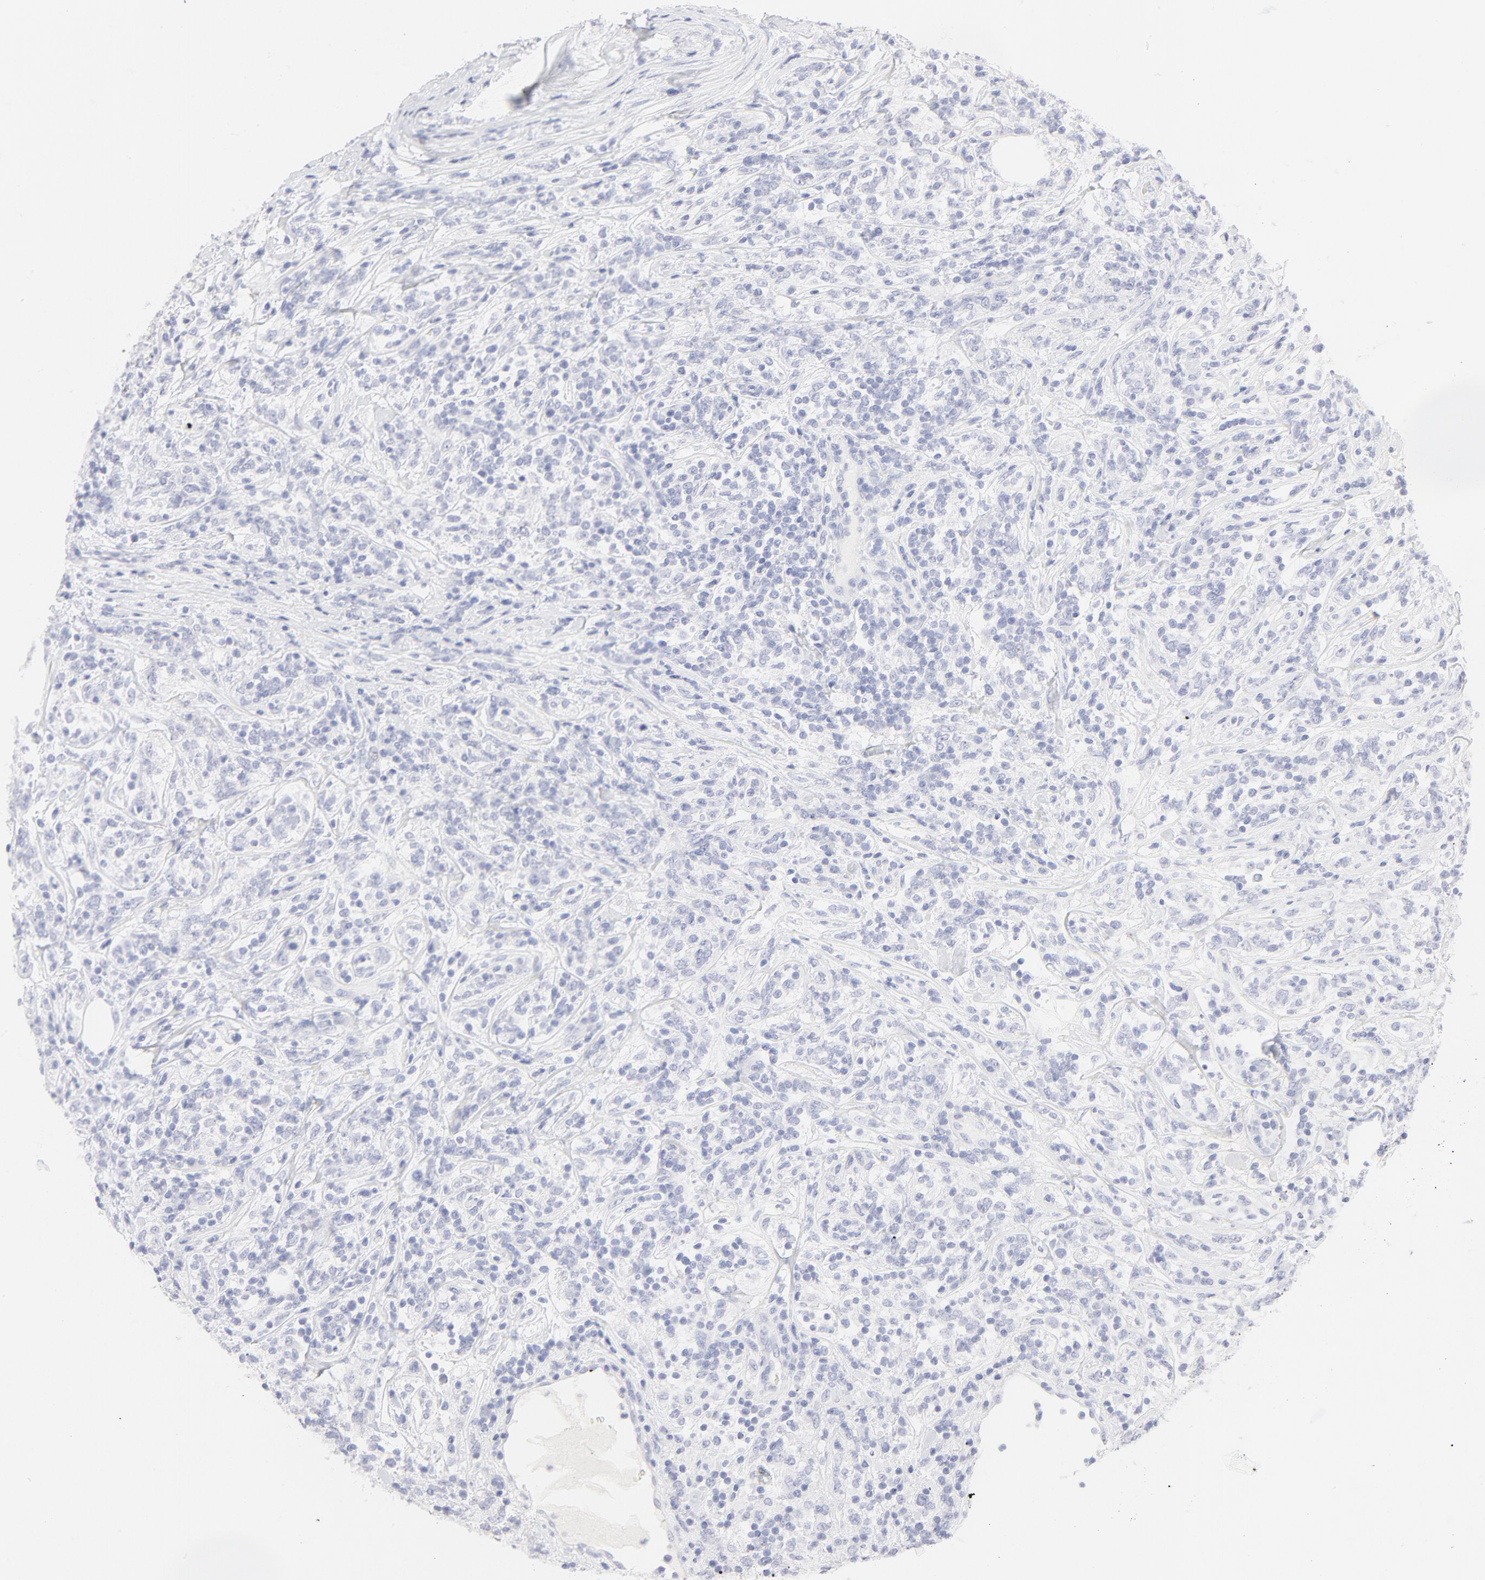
{"staining": {"intensity": "negative", "quantity": "none", "location": "none"}, "tissue": "lymphoma", "cell_type": "Tumor cells", "image_type": "cancer", "snomed": [{"axis": "morphology", "description": "Malignant lymphoma, non-Hodgkin's type, High grade"}, {"axis": "topography", "description": "Lymph node"}], "caption": "A histopathology image of human lymphoma is negative for staining in tumor cells.", "gene": "ELF3", "patient": {"sex": "female", "age": 84}}